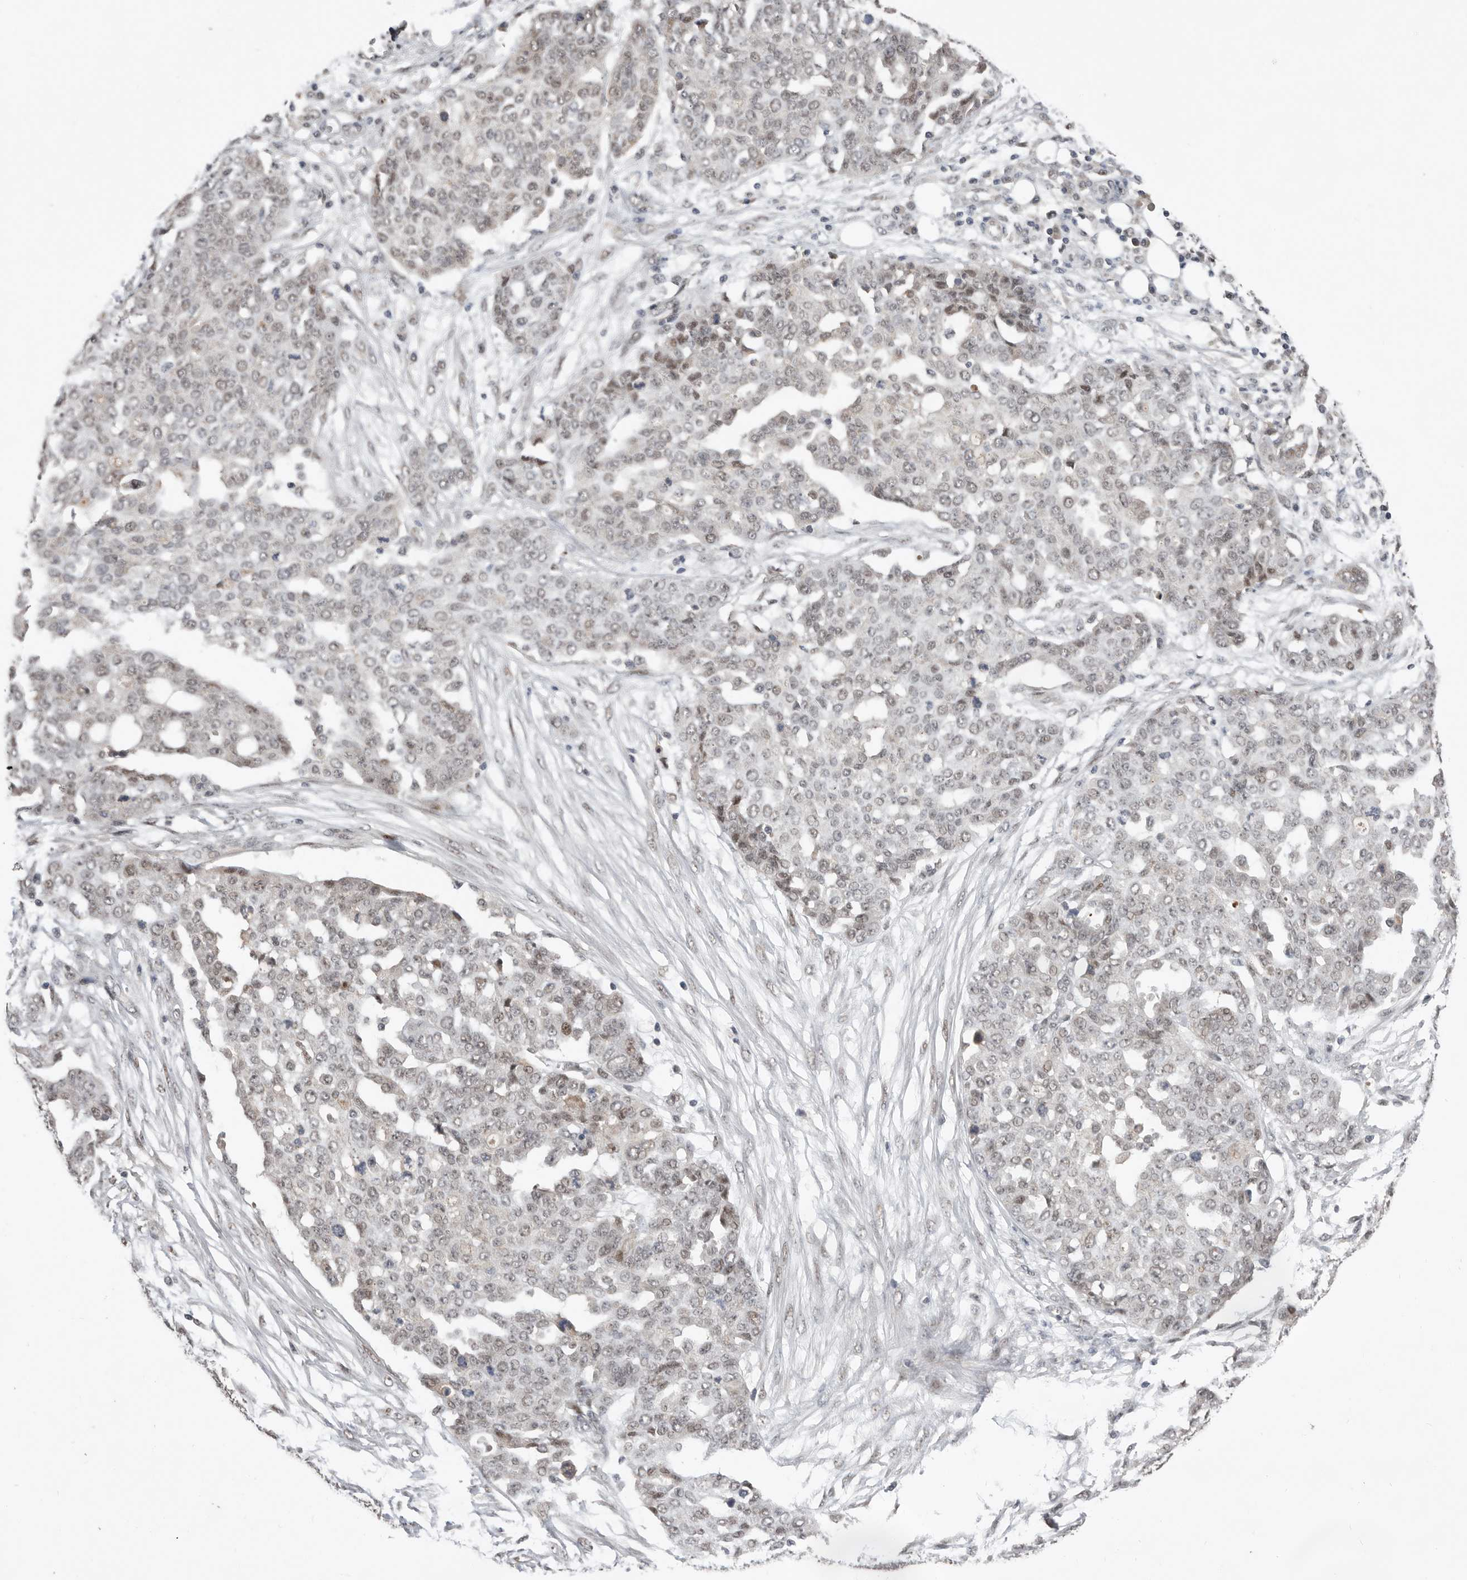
{"staining": {"intensity": "weak", "quantity": "25%-75%", "location": "nuclear"}, "tissue": "ovarian cancer", "cell_type": "Tumor cells", "image_type": "cancer", "snomed": [{"axis": "morphology", "description": "Cystadenocarcinoma, serous, NOS"}, {"axis": "topography", "description": "Soft tissue"}, {"axis": "topography", "description": "Ovary"}], "caption": "IHC micrograph of neoplastic tissue: ovarian cancer stained using immunohistochemistry (IHC) demonstrates low levels of weak protein expression localized specifically in the nuclear of tumor cells, appearing as a nuclear brown color.", "gene": "BRCA2", "patient": {"sex": "female", "age": 57}}